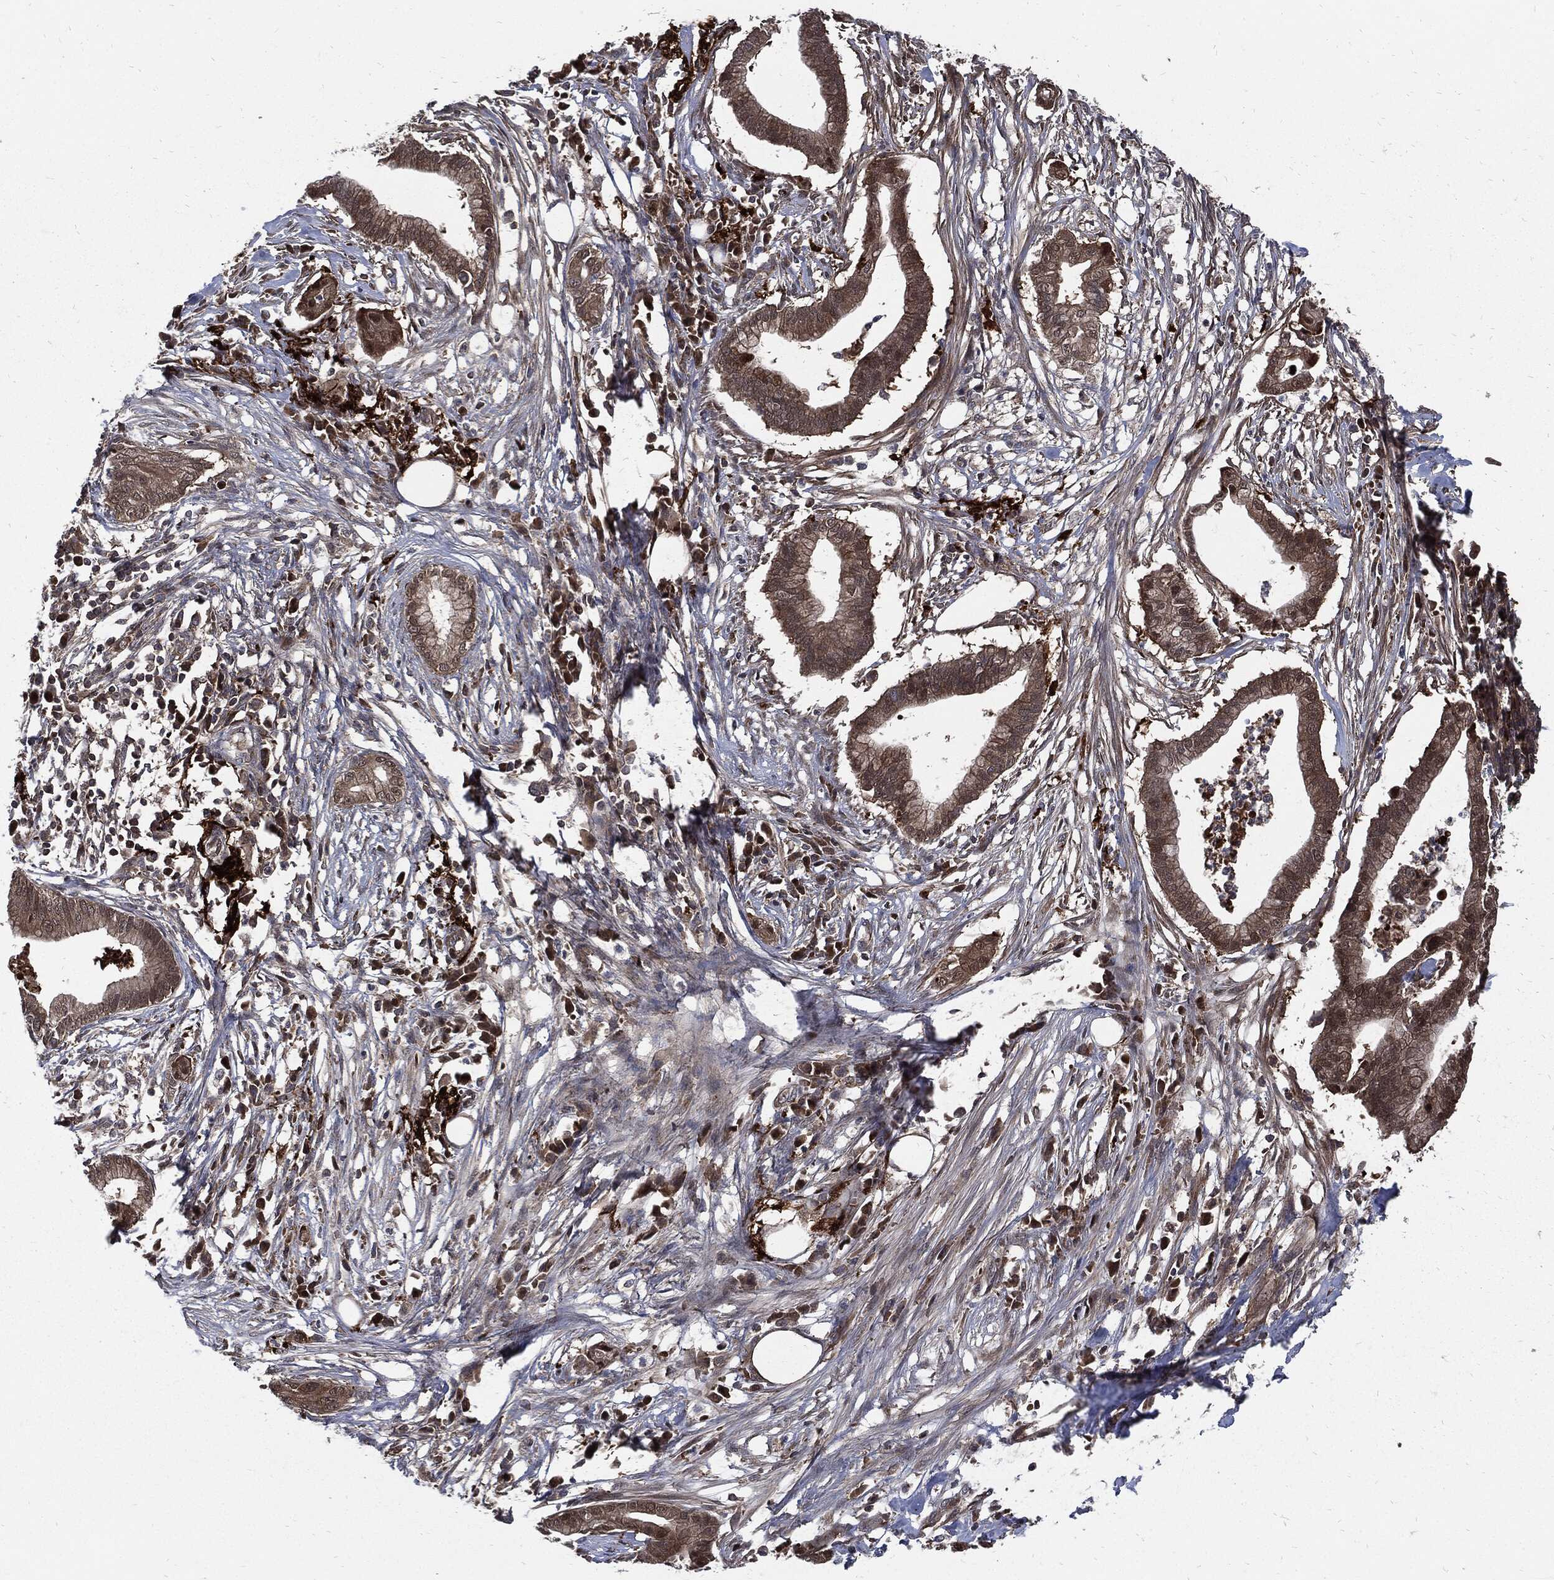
{"staining": {"intensity": "moderate", "quantity": "25%-75%", "location": "cytoplasmic/membranous"}, "tissue": "pancreatic cancer", "cell_type": "Tumor cells", "image_type": "cancer", "snomed": [{"axis": "morphology", "description": "Normal tissue, NOS"}, {"axis": "morphology", "description": "Adenocarcinoma, NOS"}, {"axis": "topography", "description": "Pancreas"}], "caption": "There is medium levels of moderate cytoplasmic/membranous staining in tumor cells of adenocarcinoma (pancreatic), as demonstrated by immunohistochemical staining (brown color).", "gene": "CLU", "patient": {"sex": "female", "age": 58}}